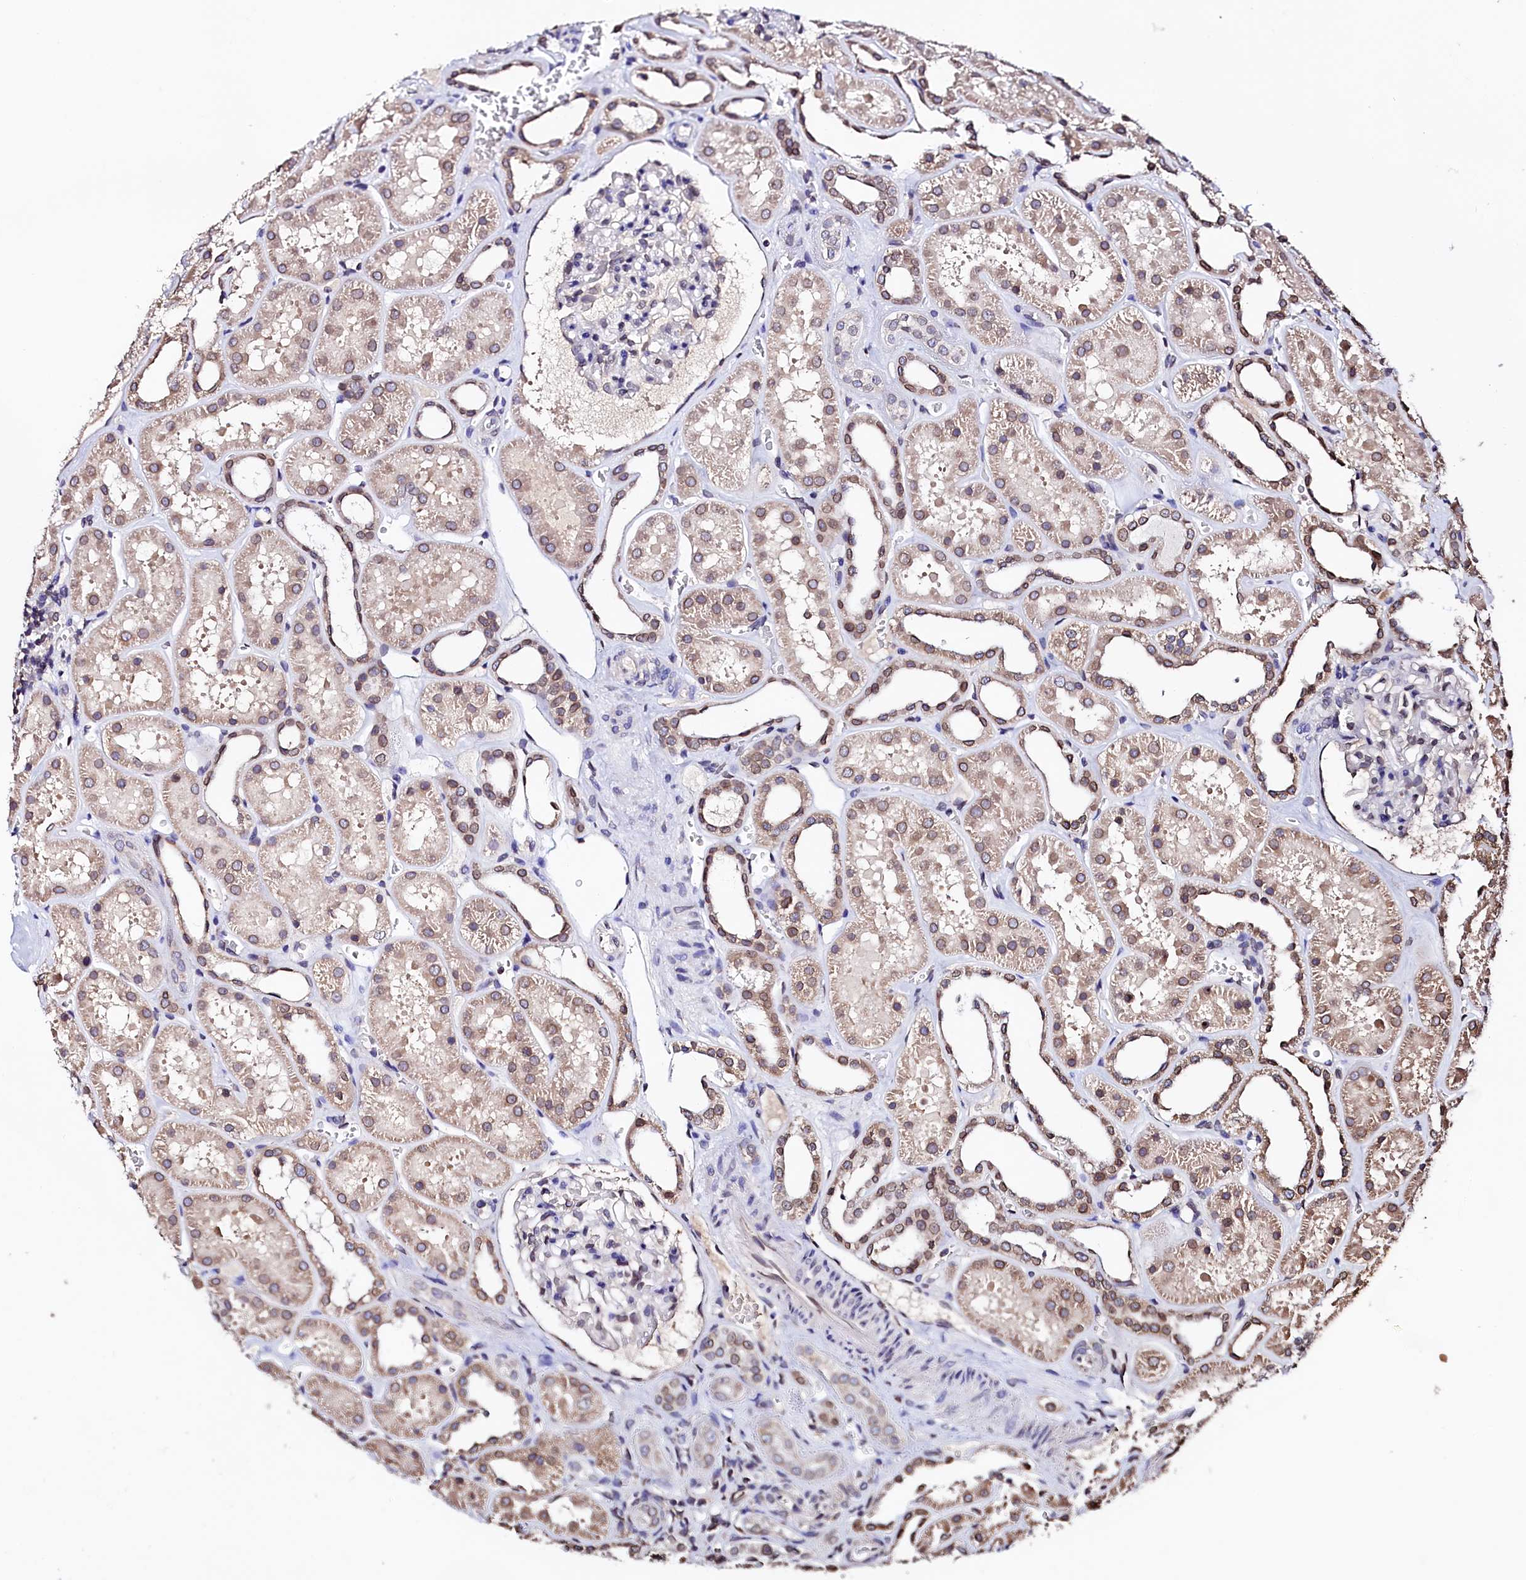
{"staining": {"intensity": "weak", "quantity": "<25%", "location": "nuclear"}, "tissue": "kidney", "cell_type": "Cells in glomeruli", "image_type": "normal", "snomed": [{"axis": "morphology", "description": "Normal tissue, NOS"}, {"axis": "topography", "description": "Kidney"}], "caption": "Cells in glomeruli show no significant positivity in unremarkable kidney. (Brightfield microscopy of DAB immunohistochemistry at high magnification).", "gene": "HAND1", "patient": {"sex": "female", "age": 41}}